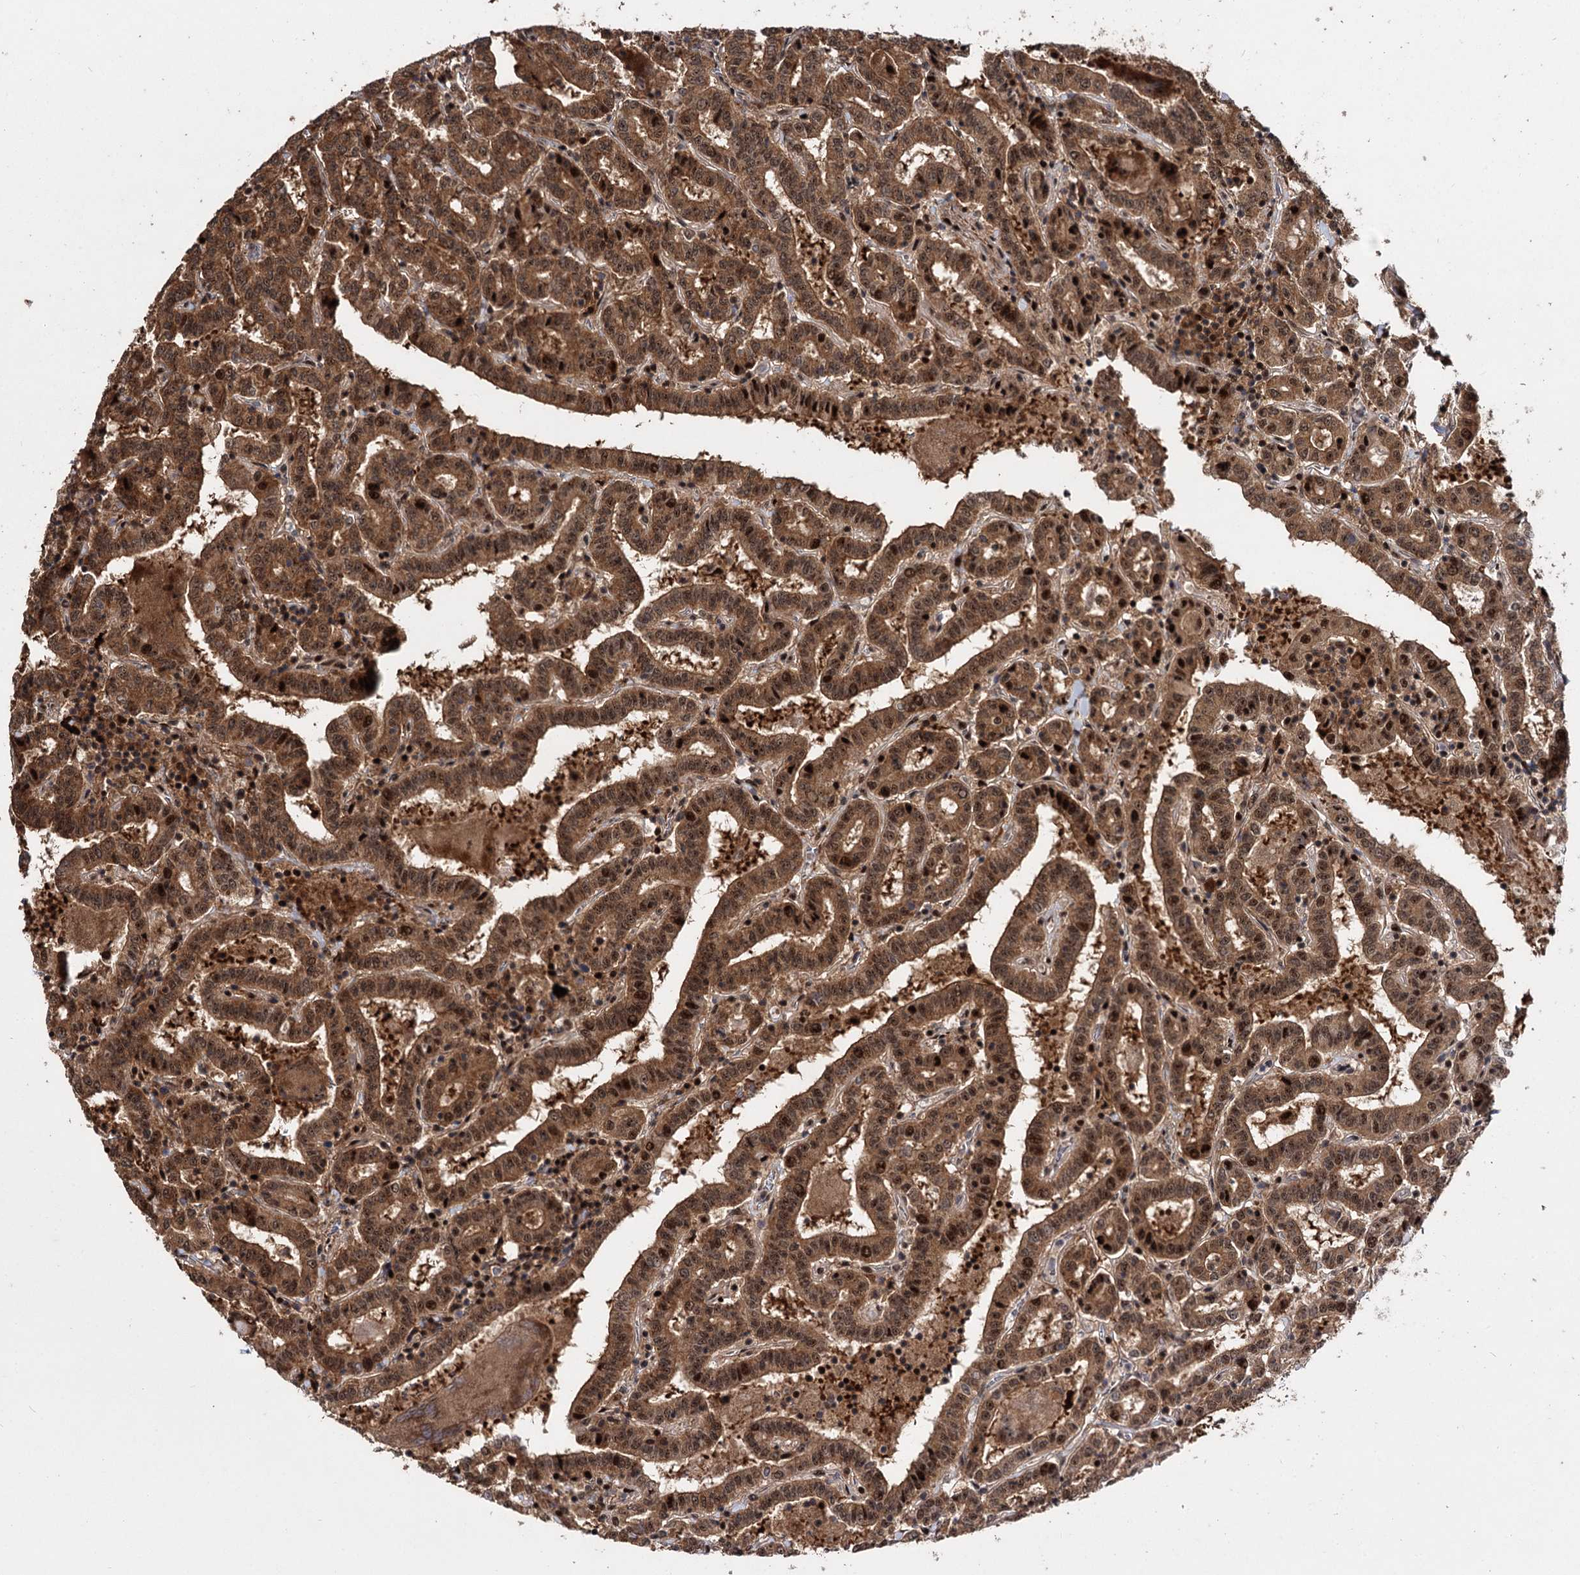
{"staining": {"intensity": "strong", "quantity": ">75%", "location": "cytoplasmic/membranous,nuclear"}, "tissue": "thyroid cancer", "cell_type": "Tumor cells", "image_type": "cancer", "snomed": [{"axis": "morphology", "description": "Papillary adenocarcinoma, NOS"}, {"axis": "topography", "description": "Thyroid gland"}], "caption": "An immunohistochemistry histopathology image of neoplastic tissue is shown. Protein staining in brown highlights strong cytoplasmic/membranous and nuclear positivity in thyroid cancer (papillary adenocarcinoma) within tumor cells.", "gene": "MKNK2", "patient": {"sex": "female", "age": 72}}